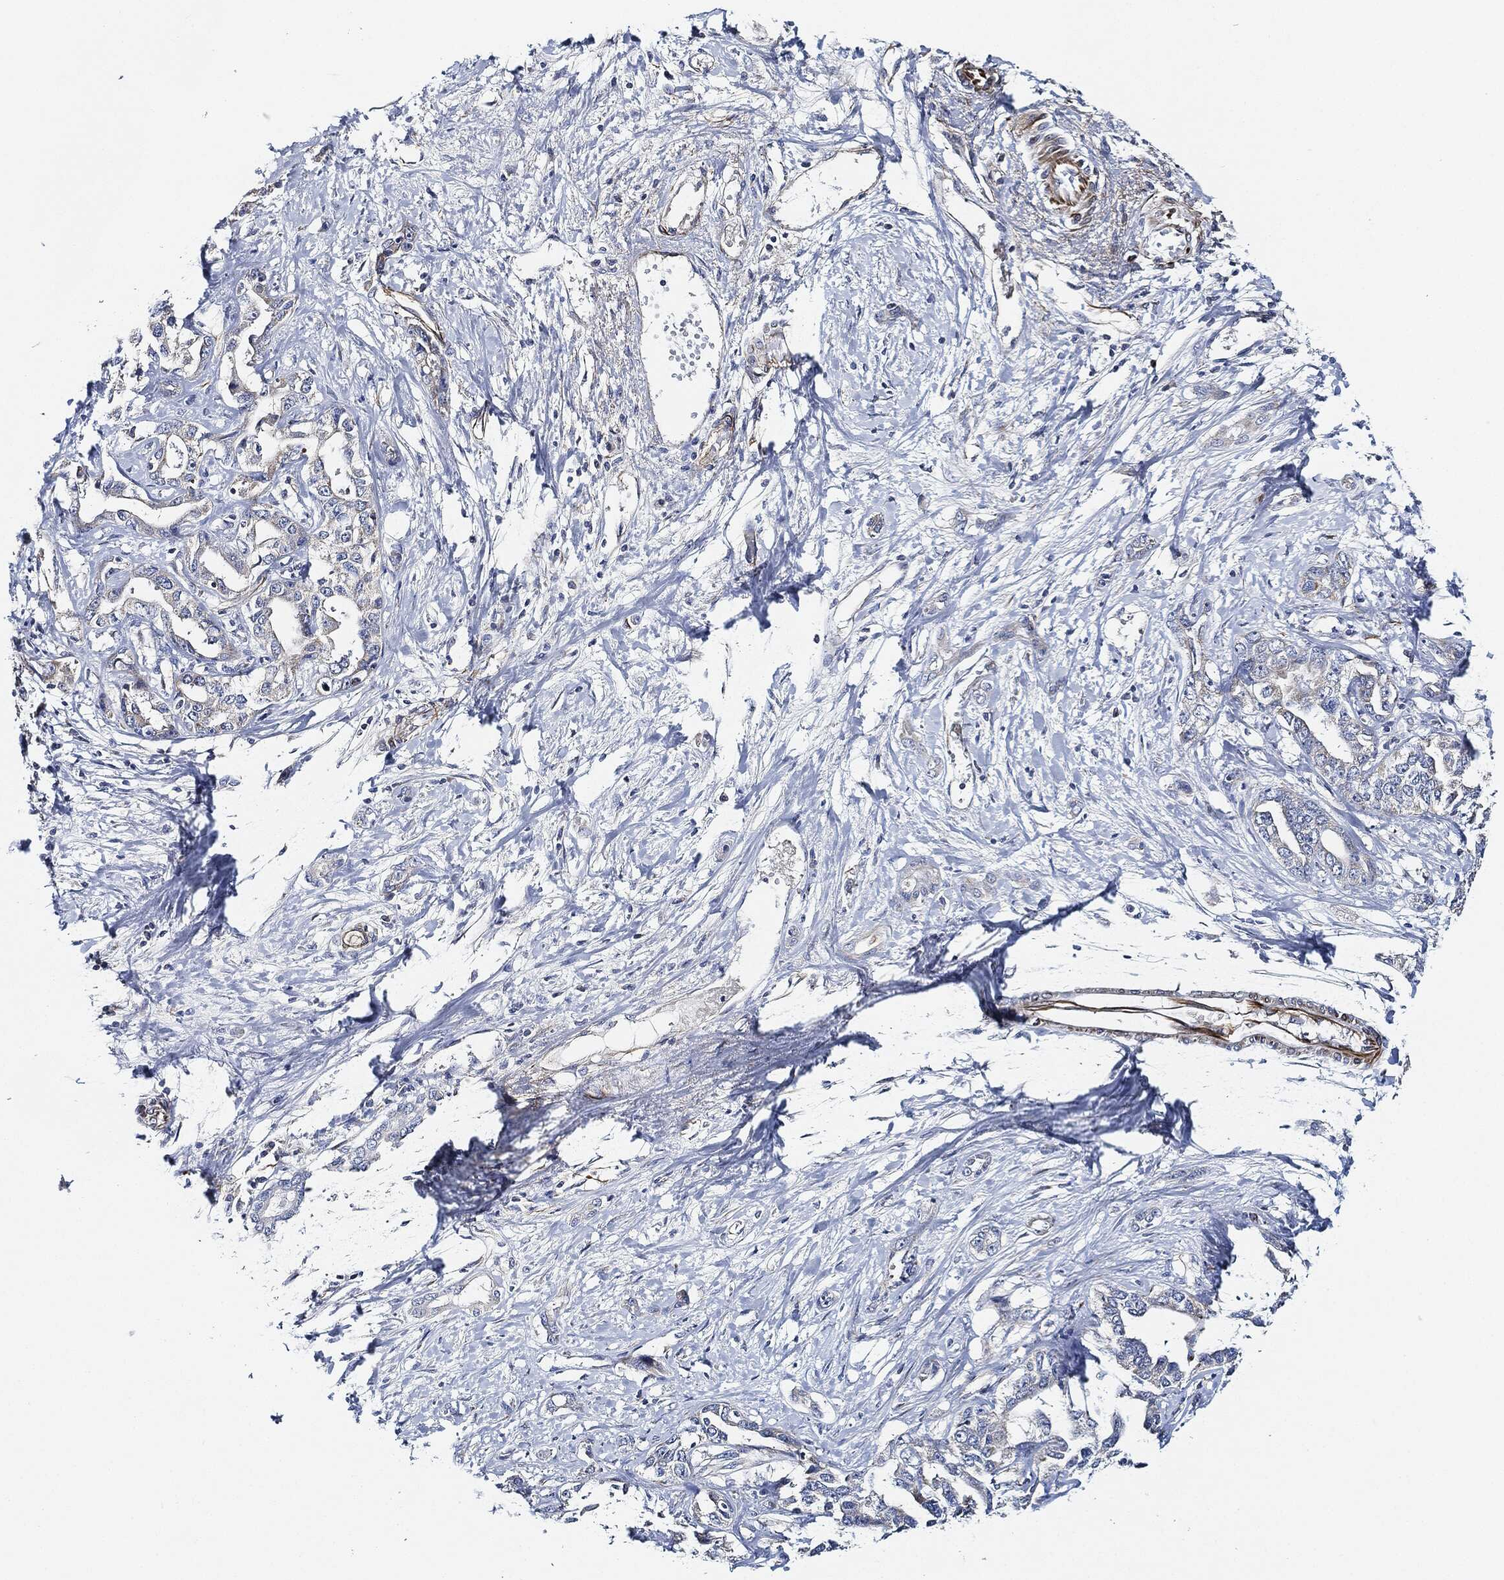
{"staining": {"intensity": "negative", "quantity": "none", "location": "none"}, "tissue": "liver cancer", "cell_type": "Tumor cells", "image_type": "cancer", "snomed": [{"axis": "morphology", "description": "Cholangiocarcinoma"}, {"axis": "topography", "description": "Liver"}], "caption": "Histopathology image shows no protein positivity in tumor cells of liver cancer (cholangiocarcinoma) tissue.", "gene": "THSD1", "patient": {"sex": "male", "age": 59}}